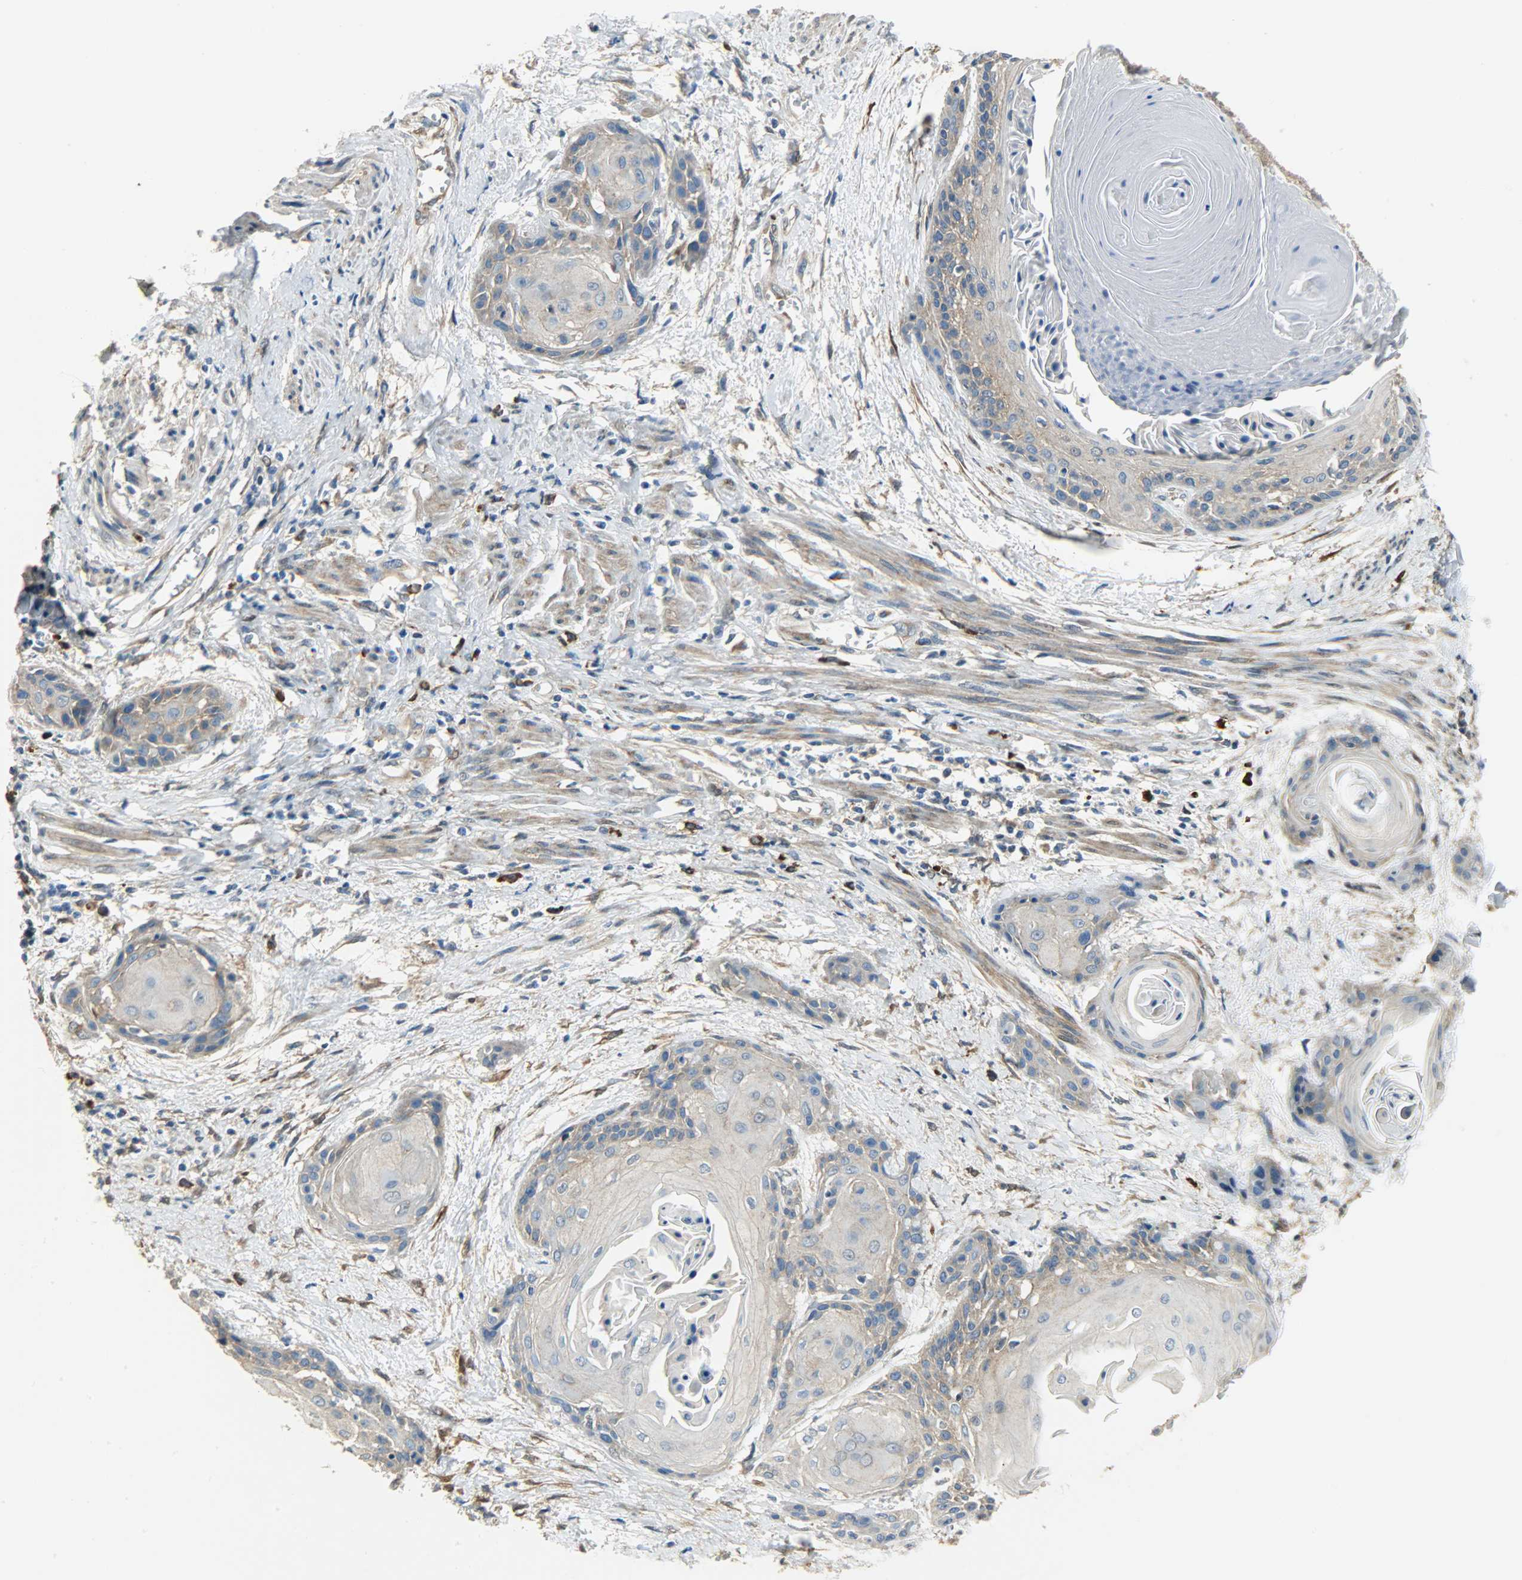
{"staining": {"intensity": "moderate", "quantity": "25%-75%", "location": "cytoplasmic/membranous"}, "tissue": "cervical cancer", "cell_type": "Tumor cells", "image_type": "cancer", "snomed": [{"axis": "morphology", "description": "Squamous cell carcinoma, NOS"}, {"axis": "topography", "description": "Cervix"}], "caption": "IHC staining of cervical squamous cell carcinoma, which reveals medium levels of moderate cytoplasmic/membranous expression in approximately 25%-75% of tumor cells indicating moderate cytoplasmic/membranous protein staining. The staining was performed using DAB (brown) for protein detection and nuclei were counterstained in hematoxylin (blue).", "gene": "C1orf198", "patient": {"sex": "female", "age": 57}}